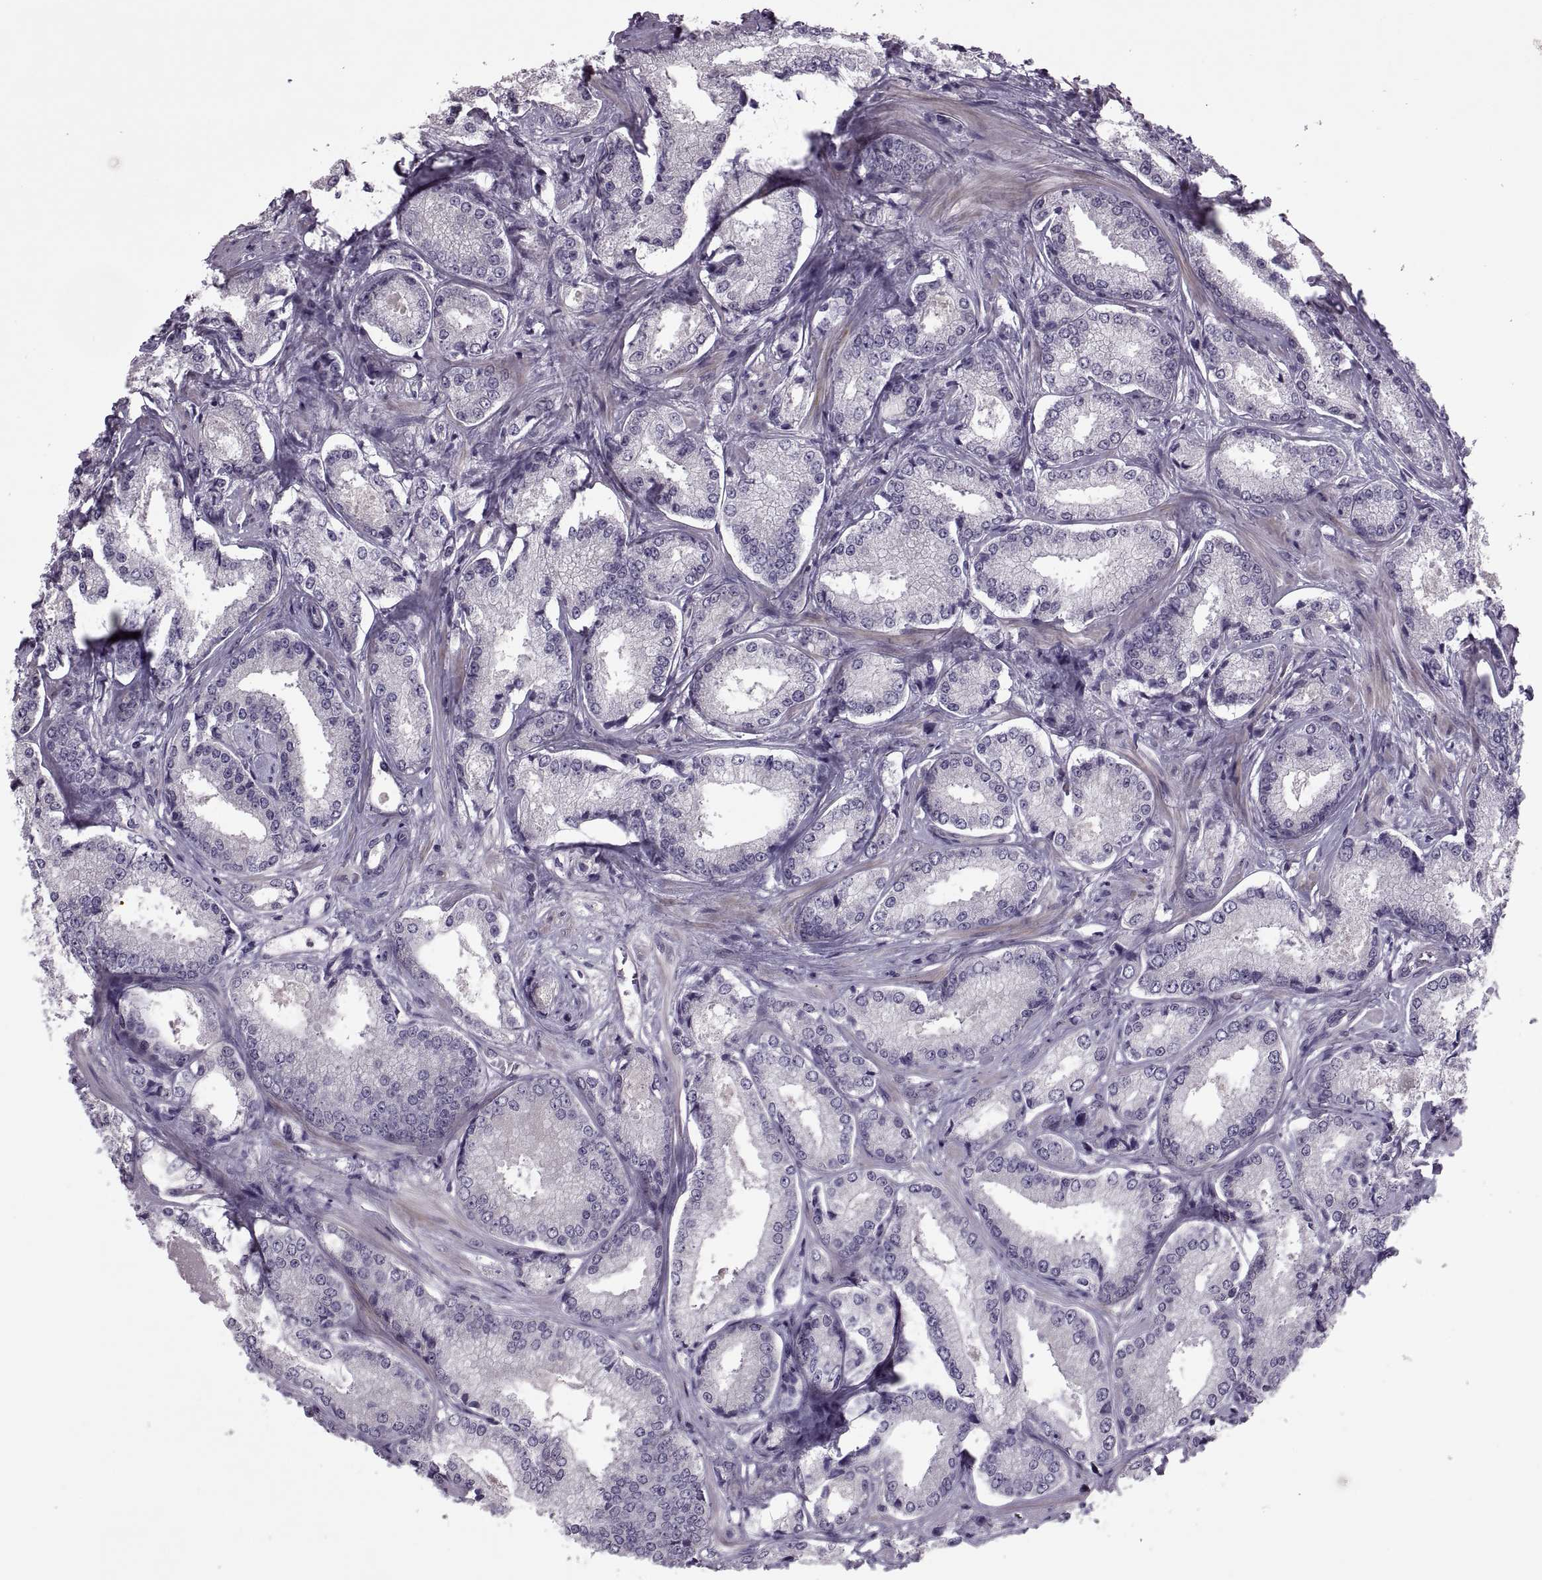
{"staining": {"intensity": "negative", "quantity": "none", "location": "none"}, "tissue": "prostate cancer", "cell_type": "Tumor cells", "image_type": "cancer", "snomed": [{"axis": "morphology", "description": "Adenocarcinoma, Low grade"}, {"axis": "topography", "description": "Prostate"}], "caption": "Immunohistochemistry photomicrograph of neoplastic tissue: human prostate low-grade adenocarcinoma stained with DAB exhibits no significant protein staining in tumor cells.", "gene": "ODF3", "patient": {"sex": "male", "age": 56}}